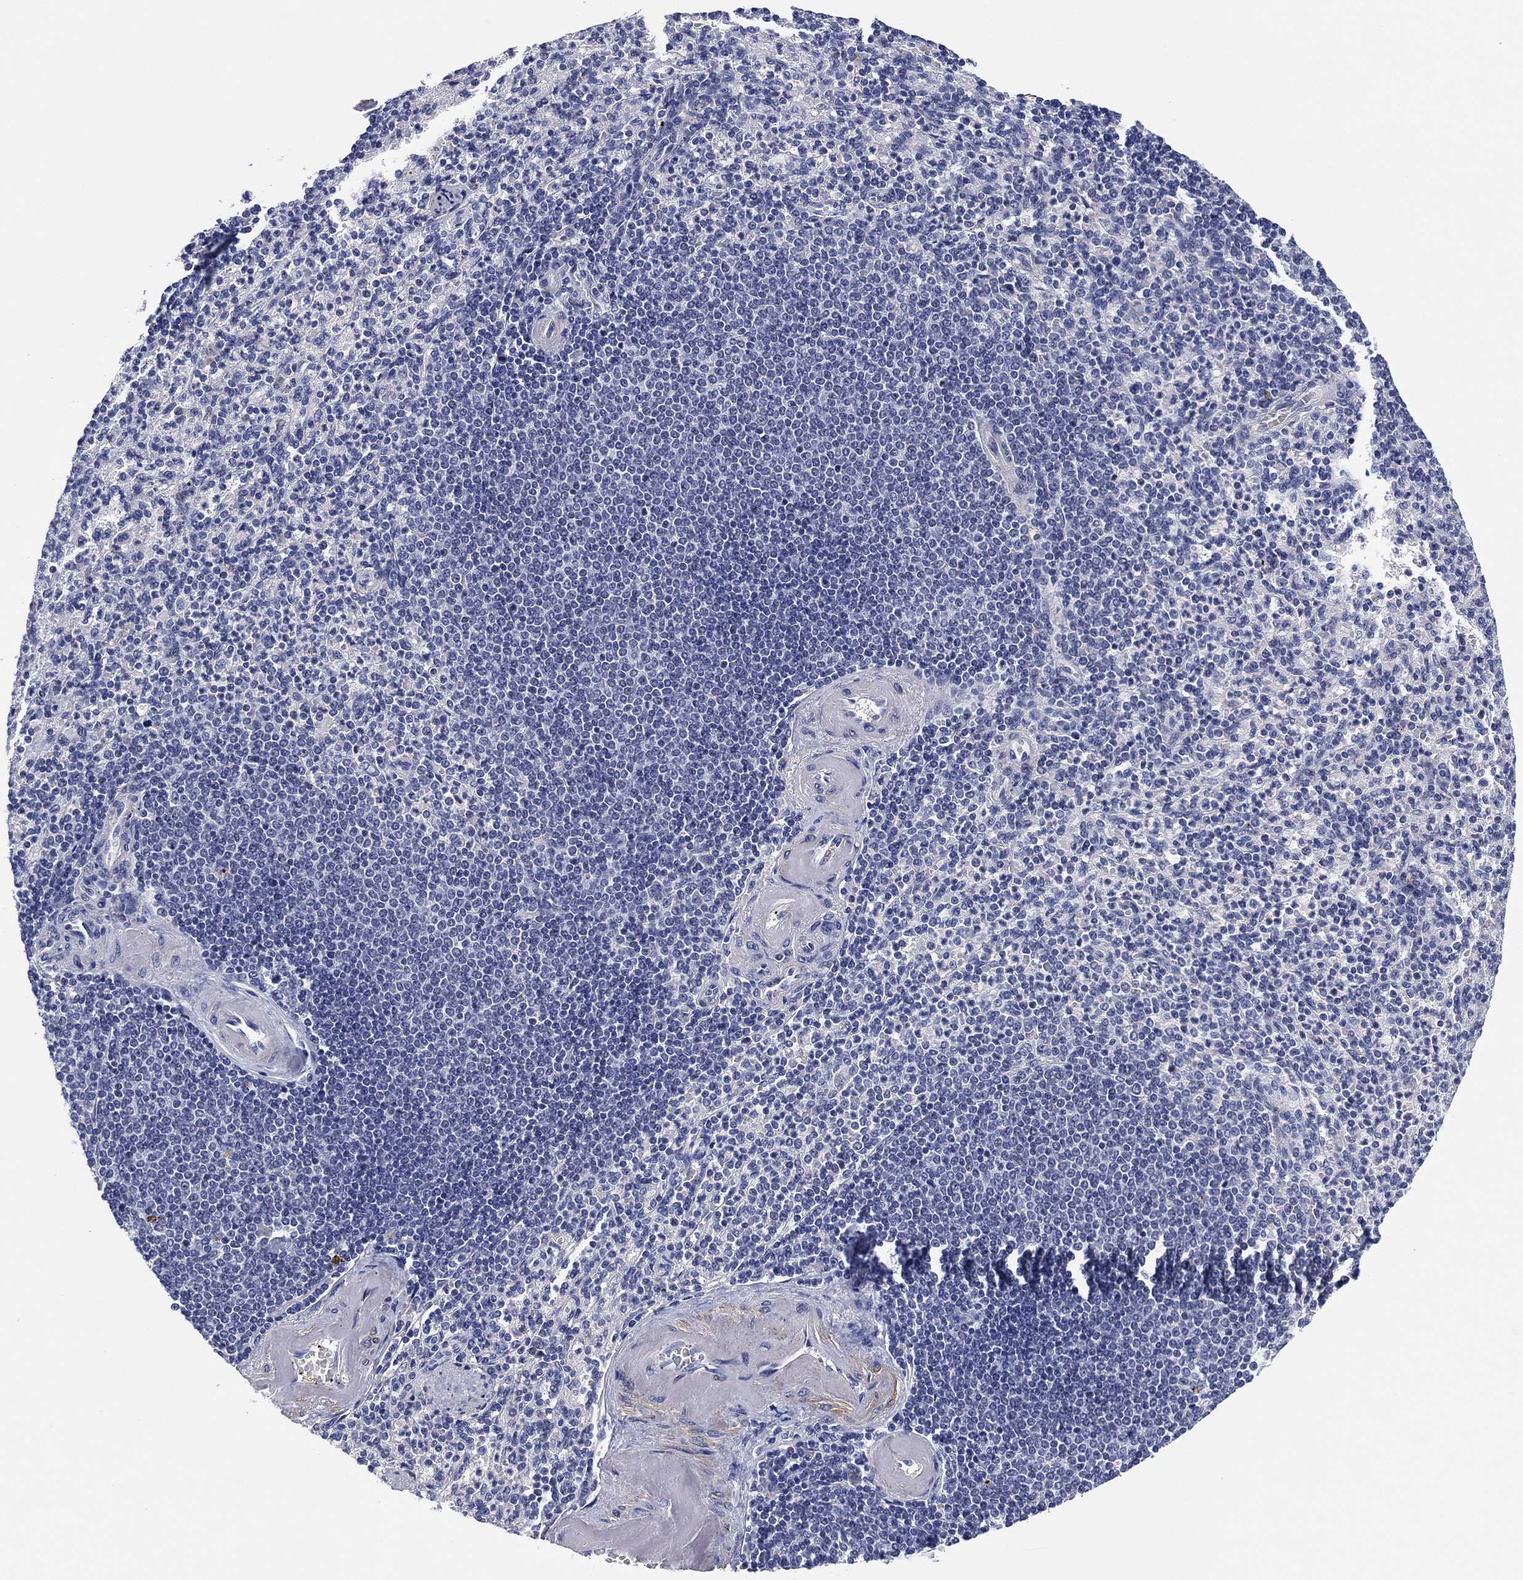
{"staining": {"intensity": "negative", "quantity": "none", "location": "none"}, "tissue": "spleen", "cell_type": "Cells in red pulp", "image_type": "normal", "snomed": [{"axis": "morphology", "description": "Normal tissue, NOS"}, {"axis": "topography", "description": "Spleen"}], "caption": "This is a micrograph of immunohistochemistry staining of unremarkable spleen, which shows no positivity in cells in red pulp.", "gene": "CLIP3", "patient": {"sex": "female", "age": 74}}